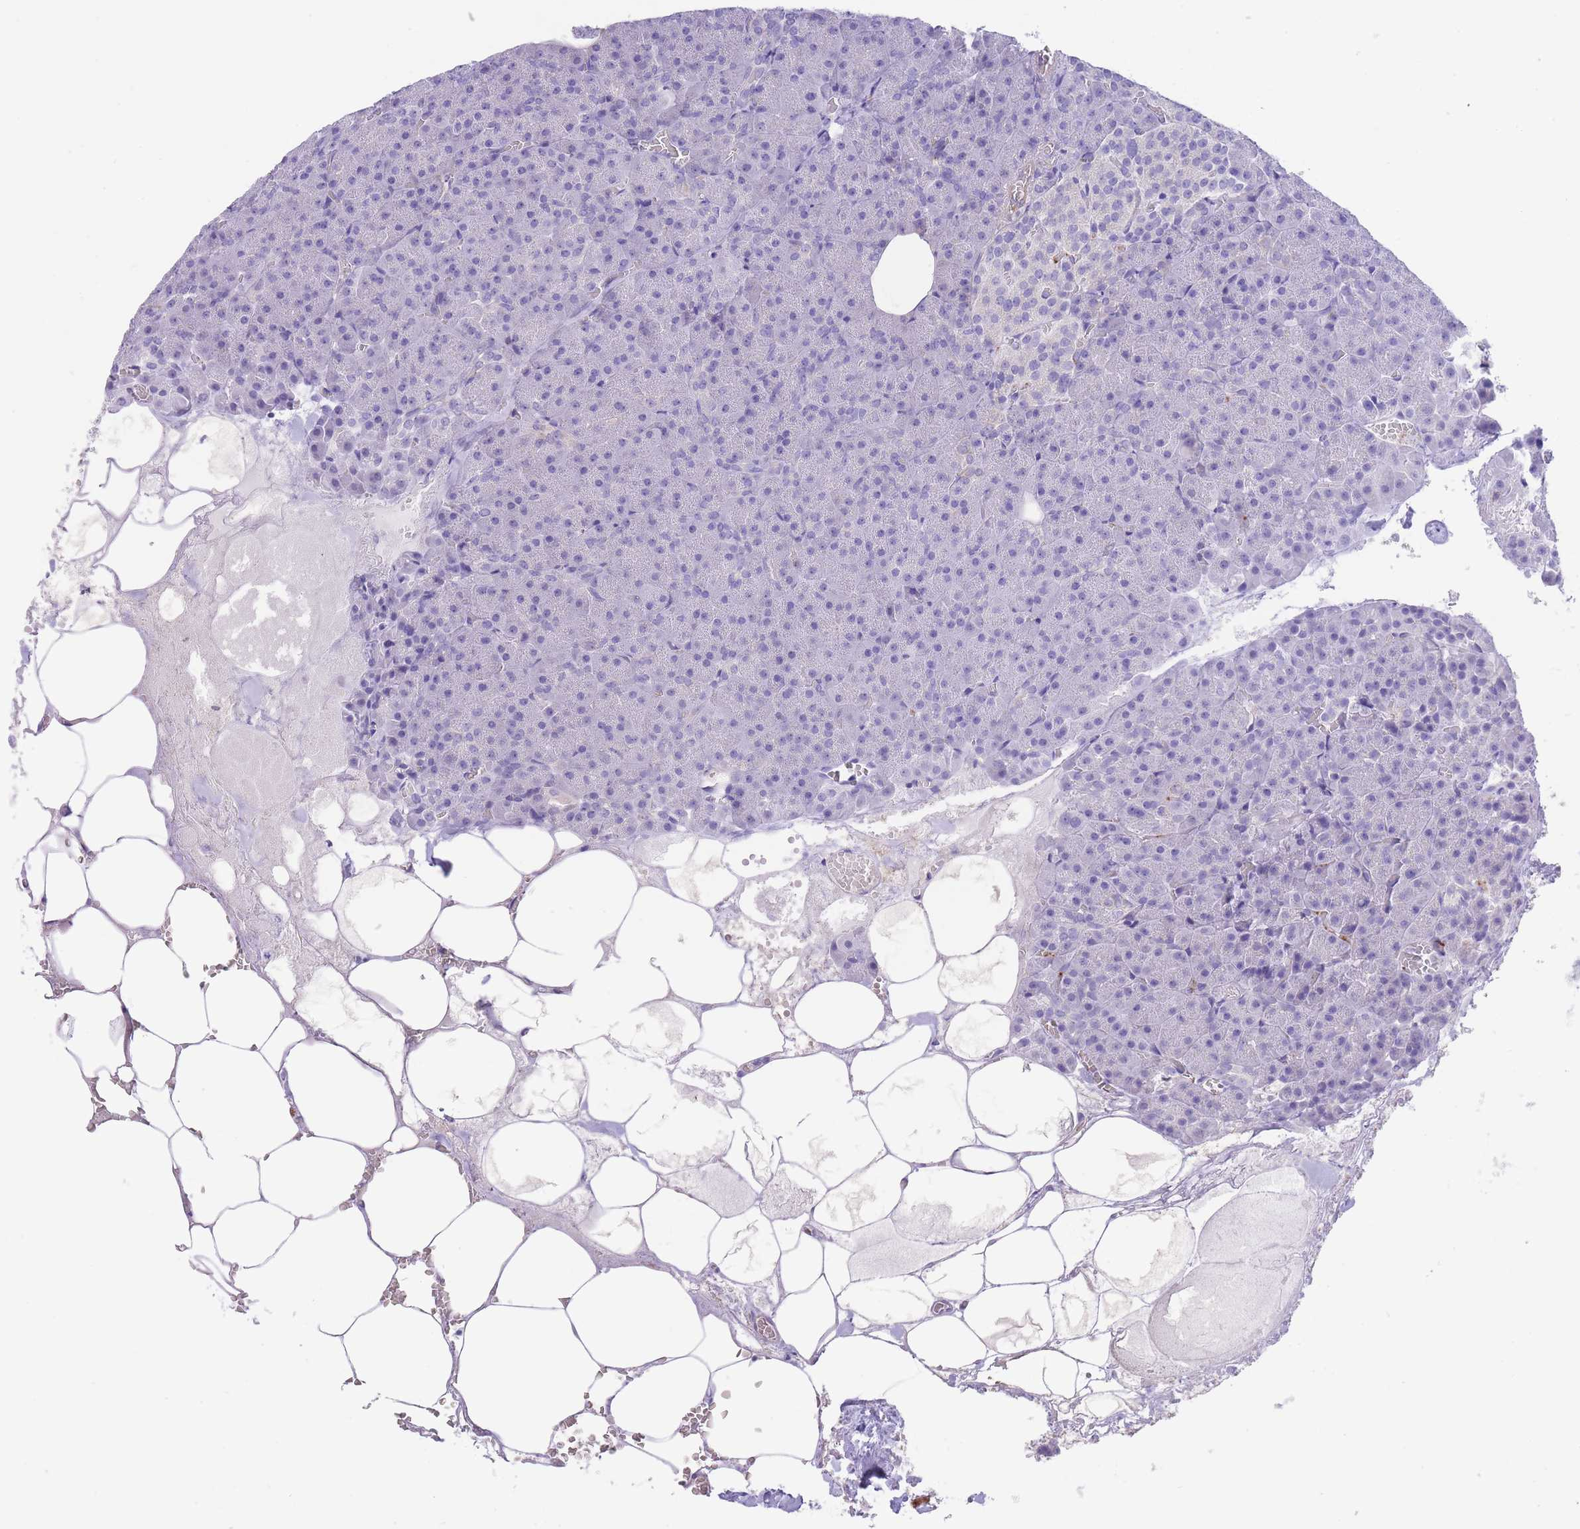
{"staining": {"intensity": "negative", "quantity": "none", "location": "none"}, "tissue": "pancreas", "cell_type": "Exocrine glandular cells", "image_type": "normal", "snomed": [{"axis": "morphology", "description": "Normal tissue, NOS"}, {"axis": "topography", "description": "Pancreas"}], "caption": "IHC image of benign human pancreas stained for a protein (brown), which reveals no expression in exocrine glandular cells.", "gene": "ENSG00000289258", "patient": {"sex": "female", "age": 74}}